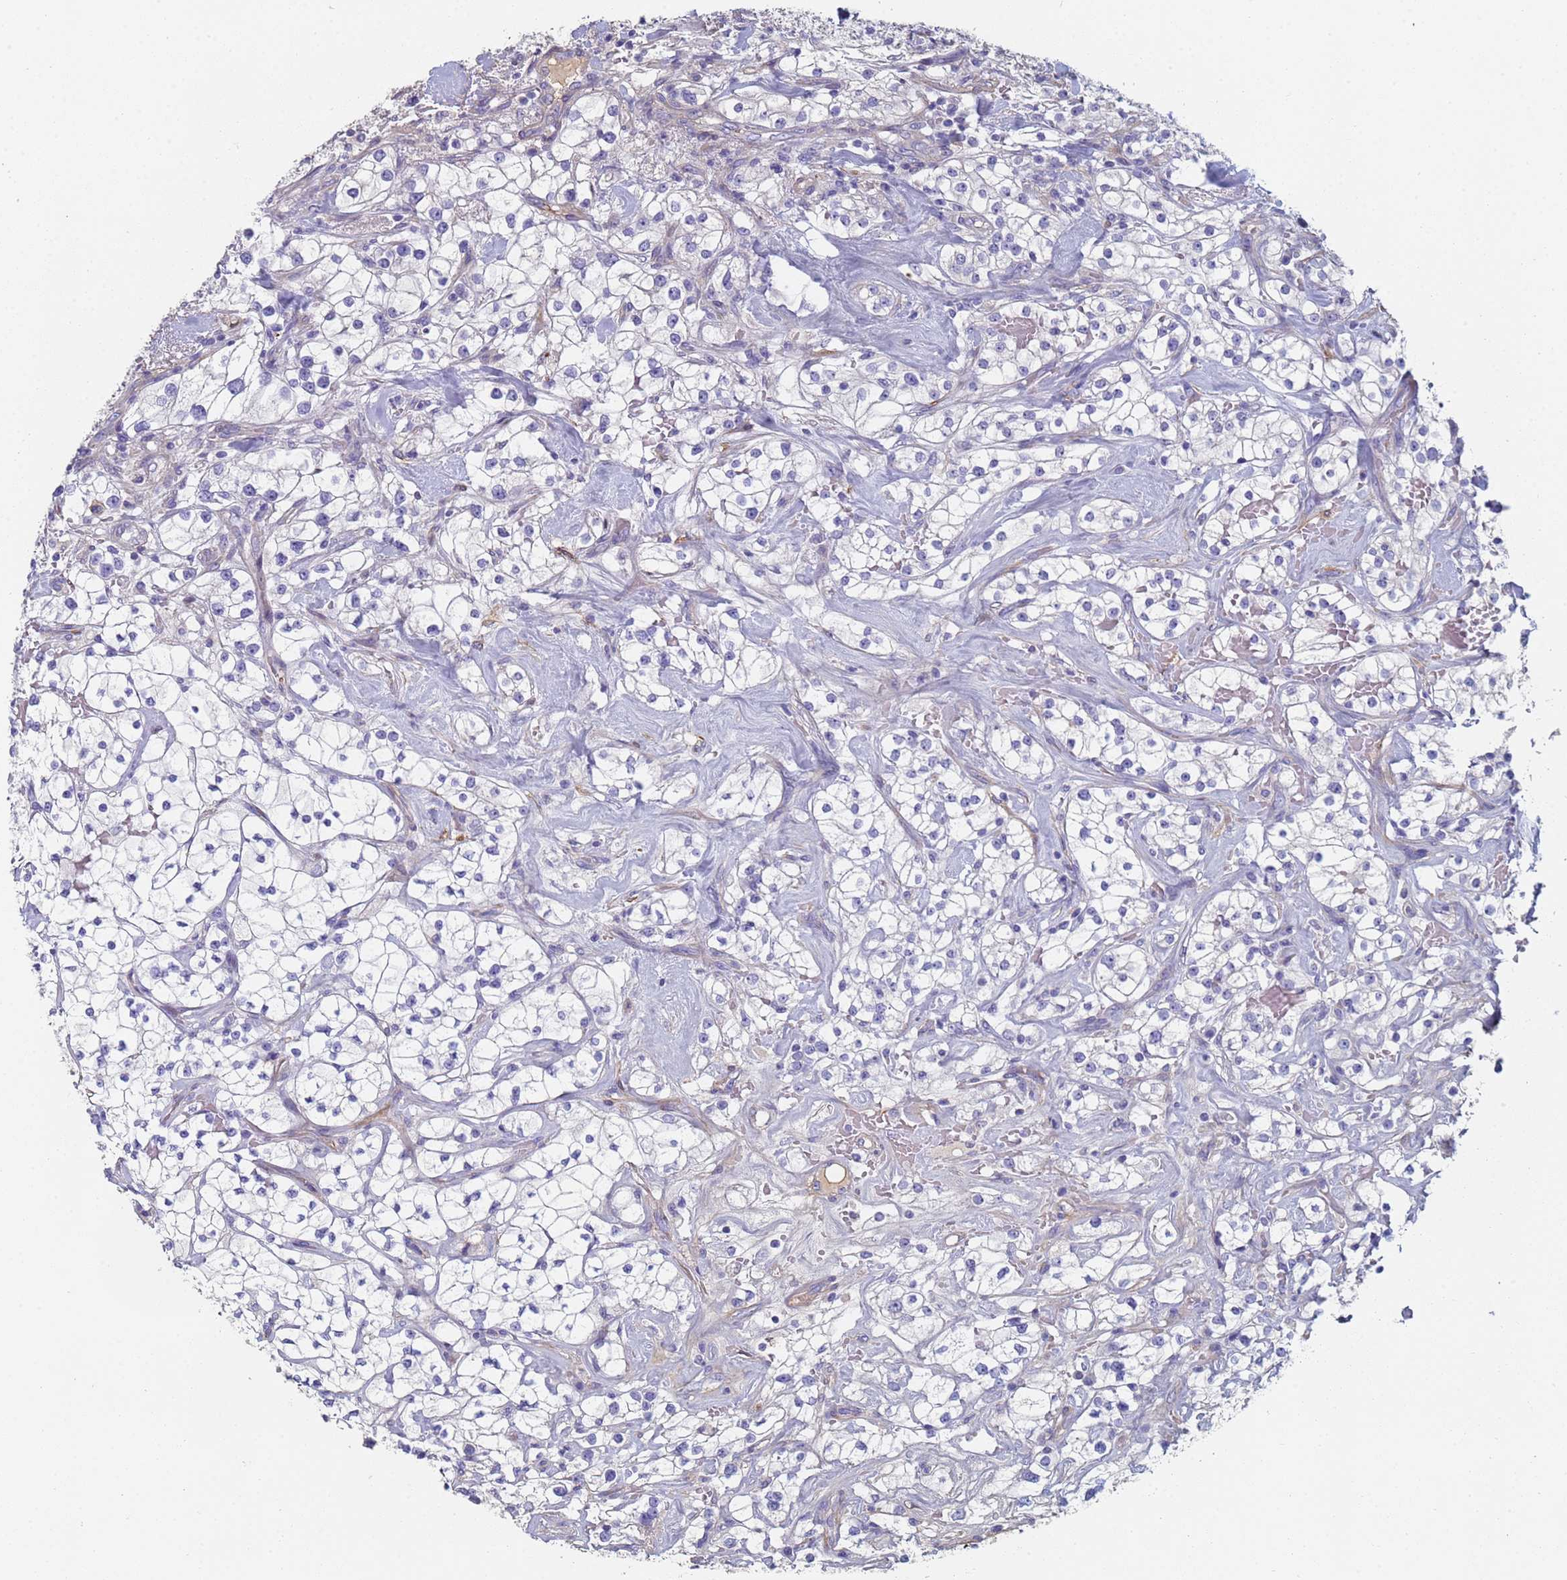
{"staining": {"intensity": "negative", "quantity": "none", "location": "none"}, "tissue": "renal cancer", "cell_type": "Tumor cells", "image_type": "cancer", "snomed": [{"axis": "morphology", "description": "Adenocarcinoma, NOS"}, {"axis": "topography", "description": "Kidney"}], "caption": "Adenocarcinoma (renal) was stained to show a protein in brown. There is no significant positivity in tumor cells.", "gene": "ABCA8", "patient": {"sex": "male", "age": 77}}